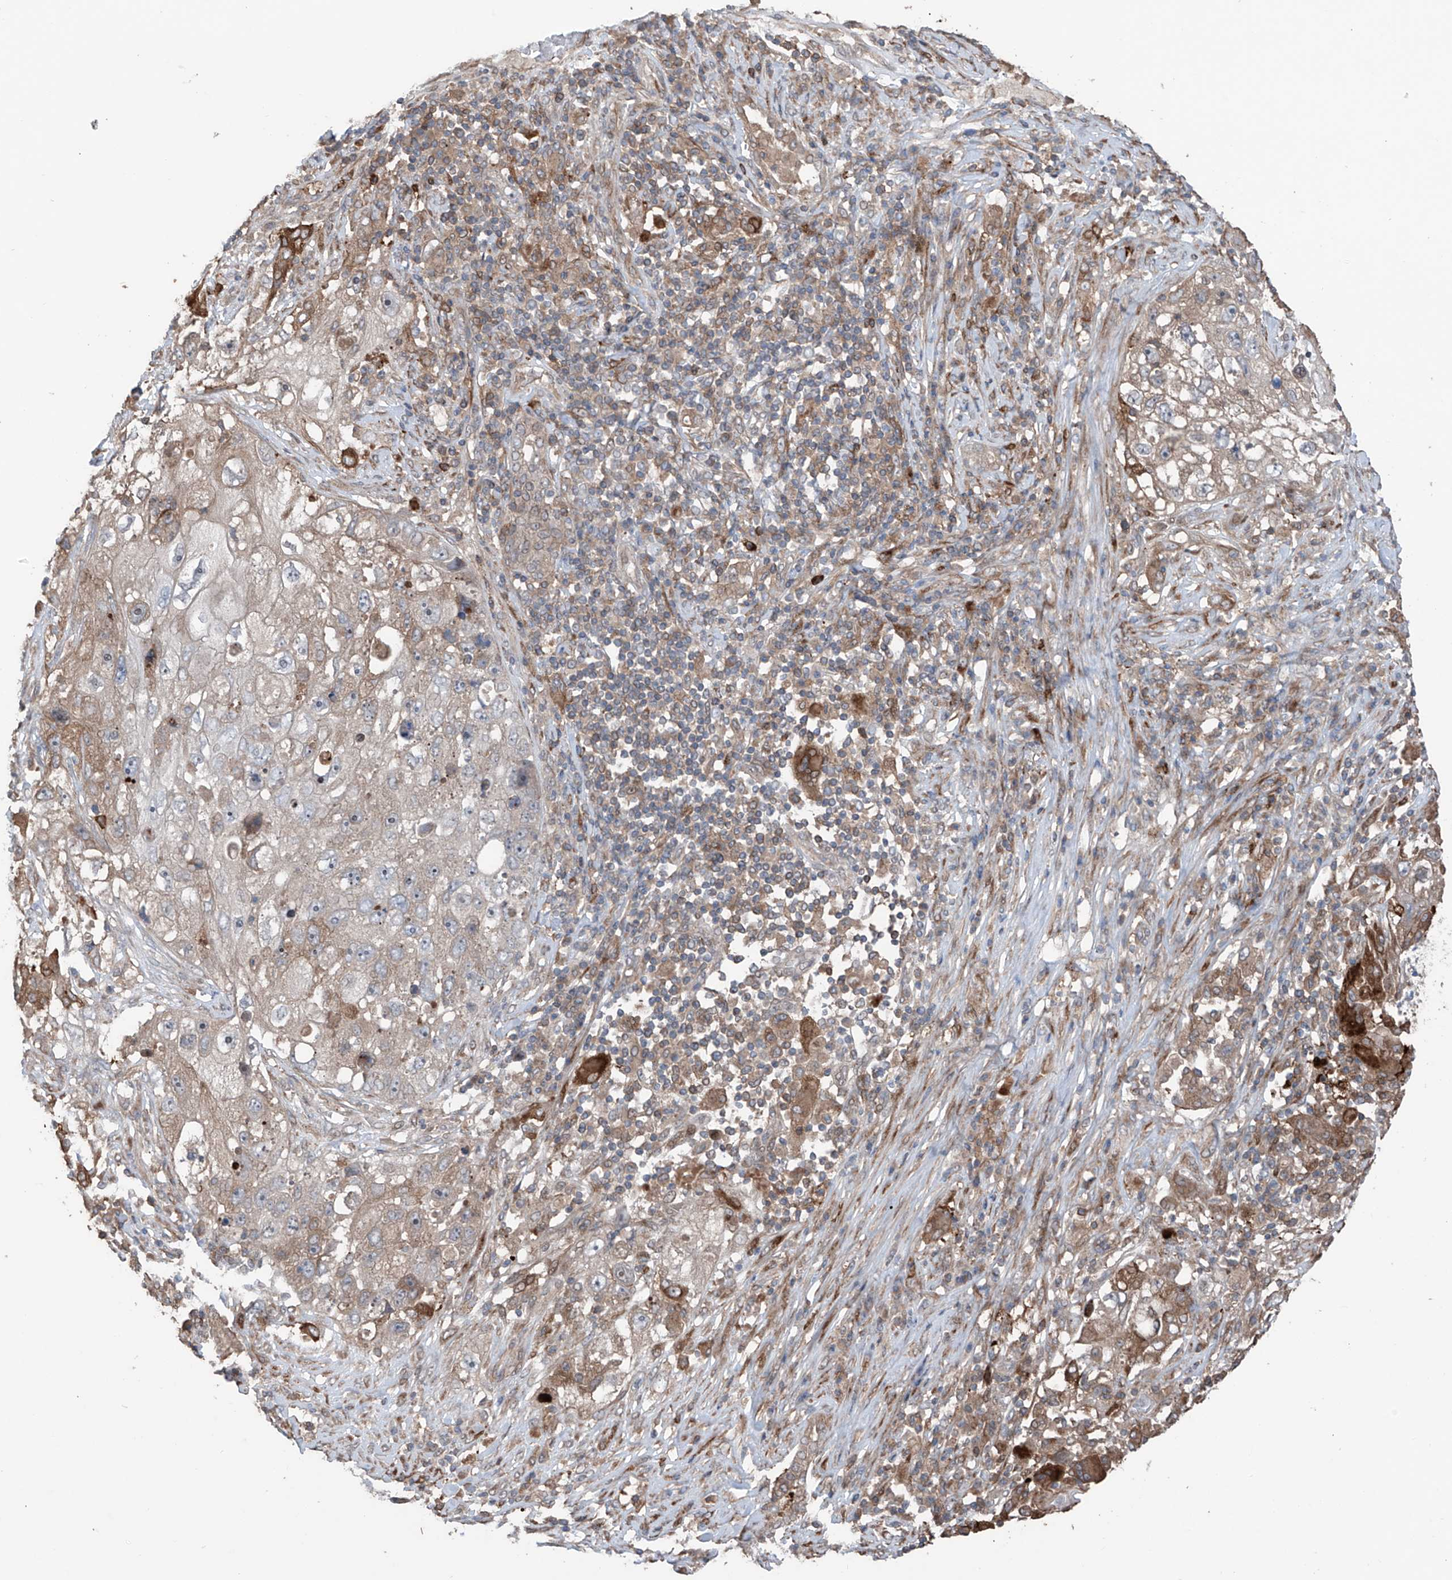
{"staining": {"intensity": "moderate", "quantity": "25%-75%", "location": "cytoplasmic/membranous"}, "tissue": "lung cancer", "cell_type": "Tumor cells", "image_type": "cancer", "snomed": [{"axis": "morphology", "description": "Squamous cell carcinoma, NOS"}, {"axis": "topography", "description": "Lung"}], "caption": "Squamous cell carcinoma (lung) tissue shows moderate cytoplasmic/membranous expression in approximately 25%-75% of tumor cells, visualized by immunohistochemistry. (IHC, brightfield microscopy, high magnification).", "gene": "SAMD3", "patient": {"sex": "male", "age": 61}}